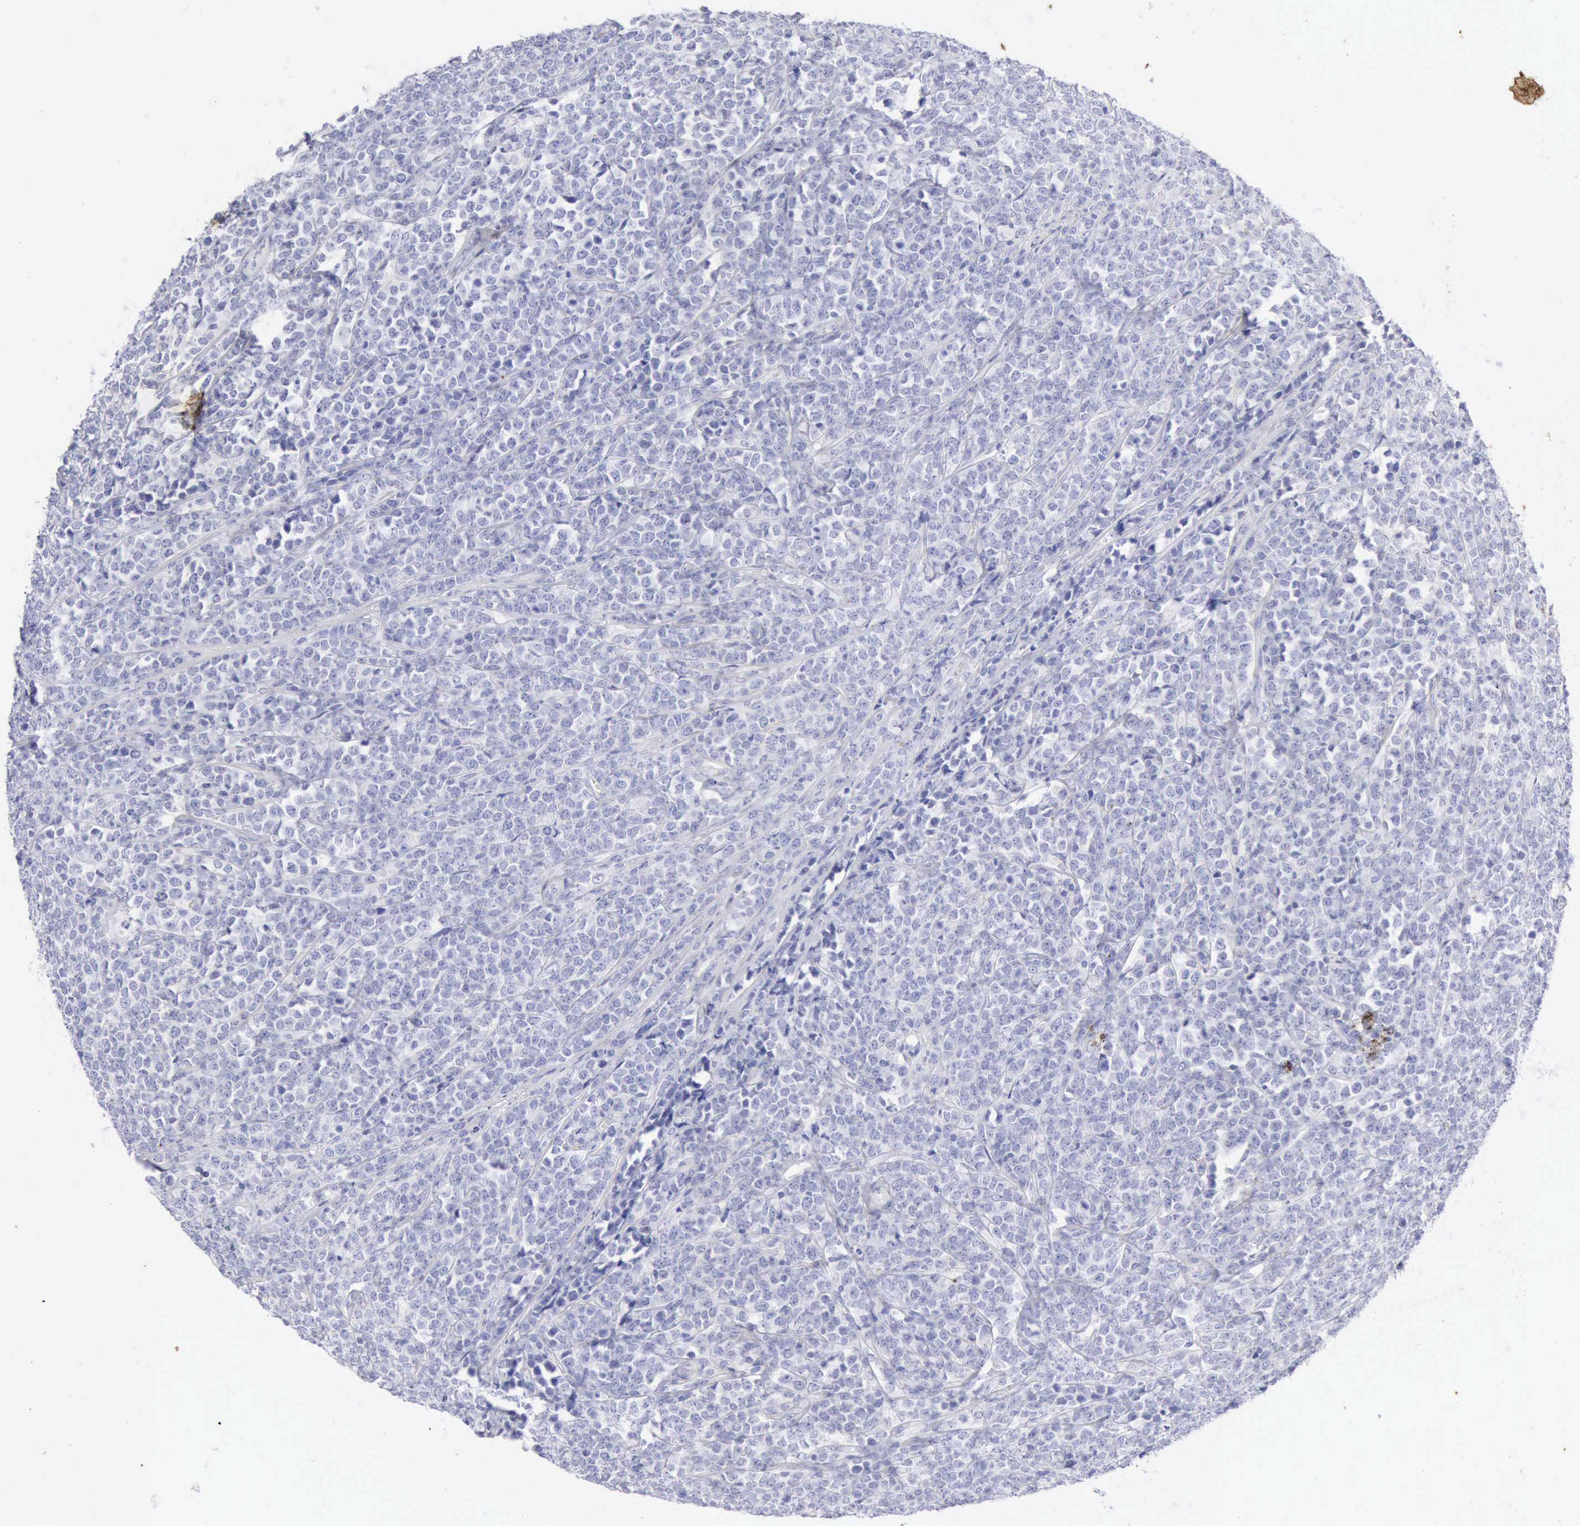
{"staining": {"intensity": "negative", "quantity": "none", "location": "none"}, "tissue": "lymphoma", "cell_type": "Tumor cells", "image_type": "cancer", "snomed": [{"axis": "morphology", "description": "Malignant lymphoma, non-Hodgkin's type, High grade"}, {"axis": "topography", "description": "Small intestine"}, {"axis": "topography", "description": "Colon"}], "caption": "Human lymphoma stained for a protein using immunohistochemistry (IHC) demonstrates no expression in tumor cells.", "gene": "KRT10", "patient": {"sex": "male", "age": 8}}